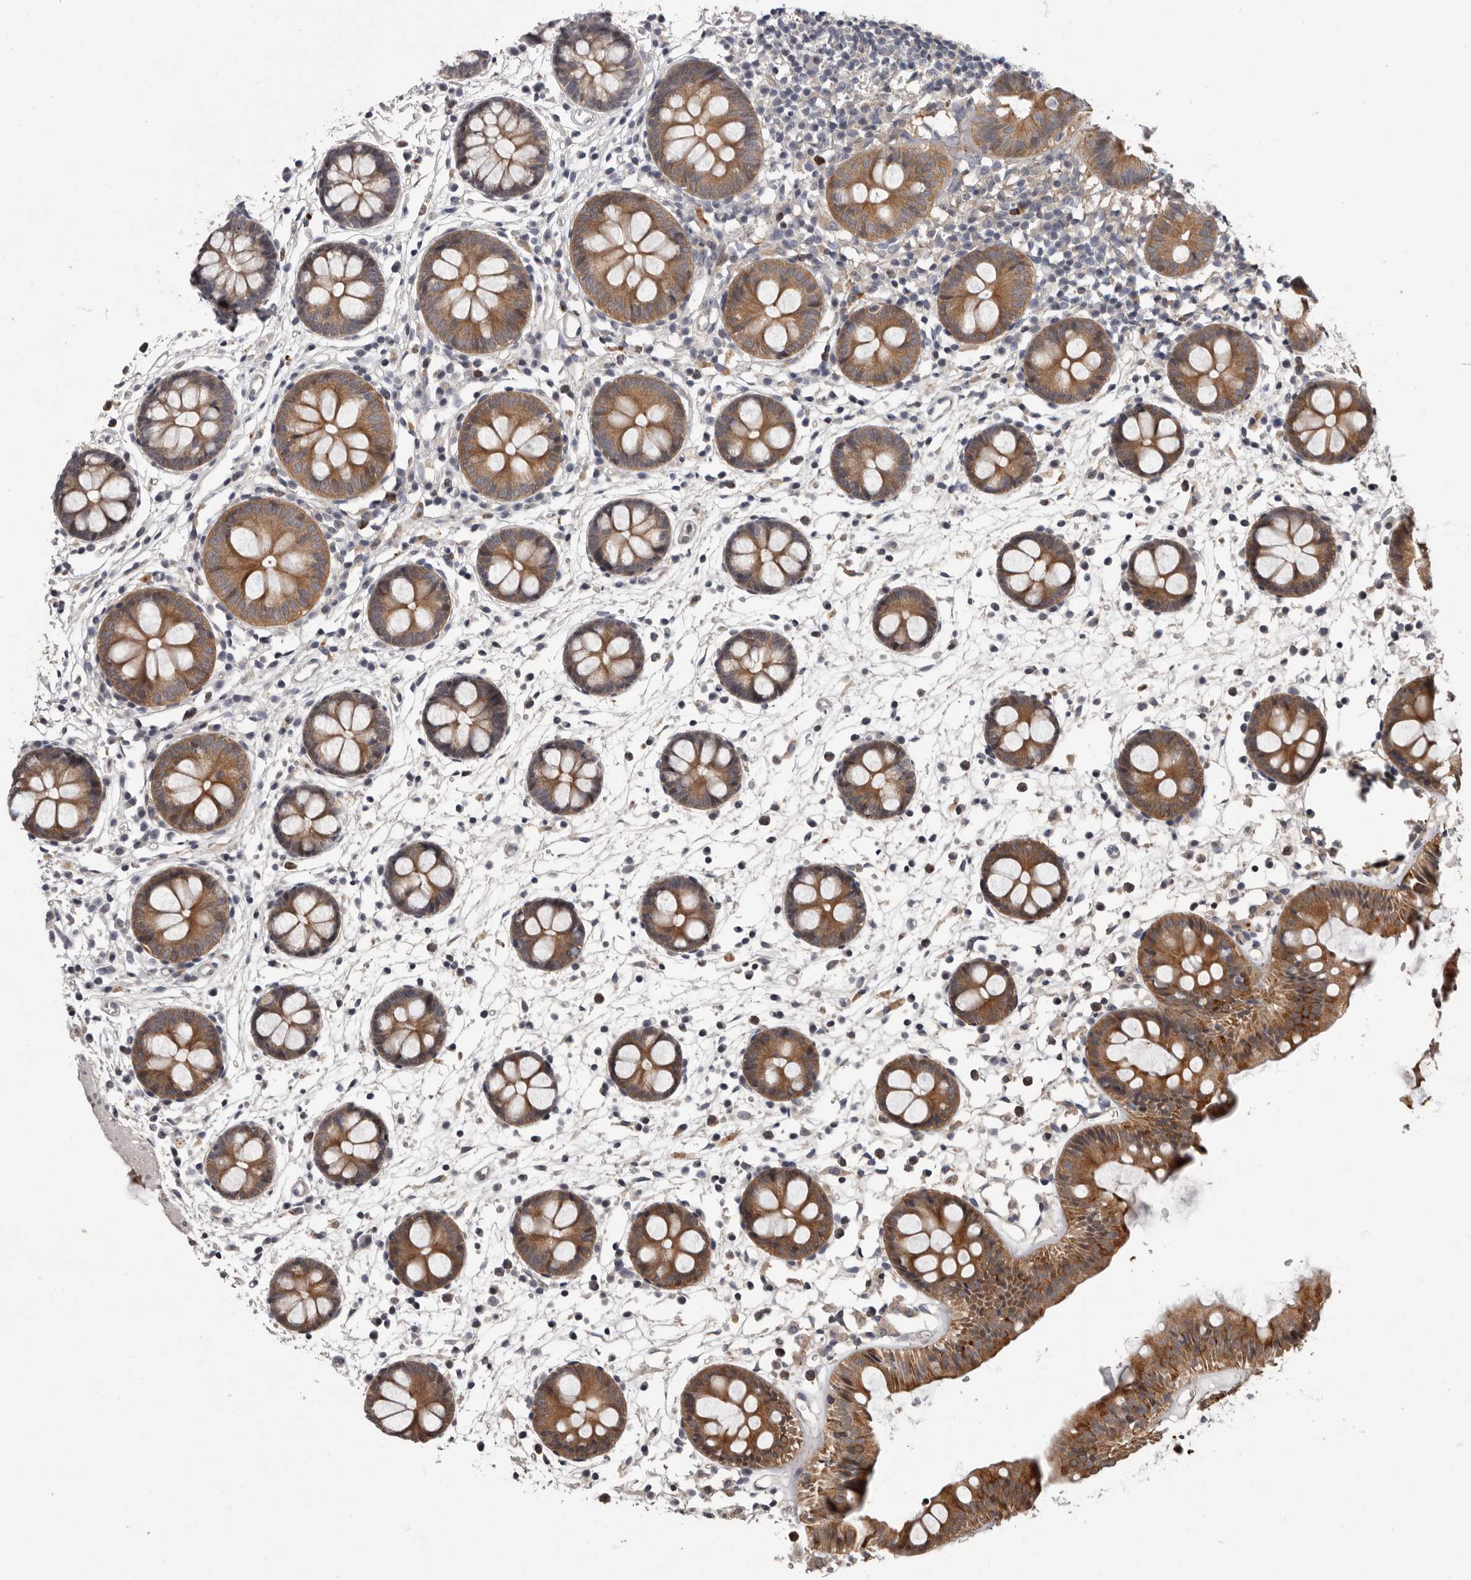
{"staining": {"intensity": "negative", "quantity": "none", "location": "none"}, "tissue": "colon", "cell_type": "Endothelial cells", "image_type": "normal", "snomed": [{"axis": "morphology", "description": "Normal tissue, NOS"}, {"axis": "topography", "description": "Colon"}], "caption": "A high-resolution histopathology image shows immunohistochemistry (IHC) staining of benign colon, which demonstrates no significant staining in endothelial cells.", "gene": "FGFR4", "patient": {"sex": "male", "age": 56}}